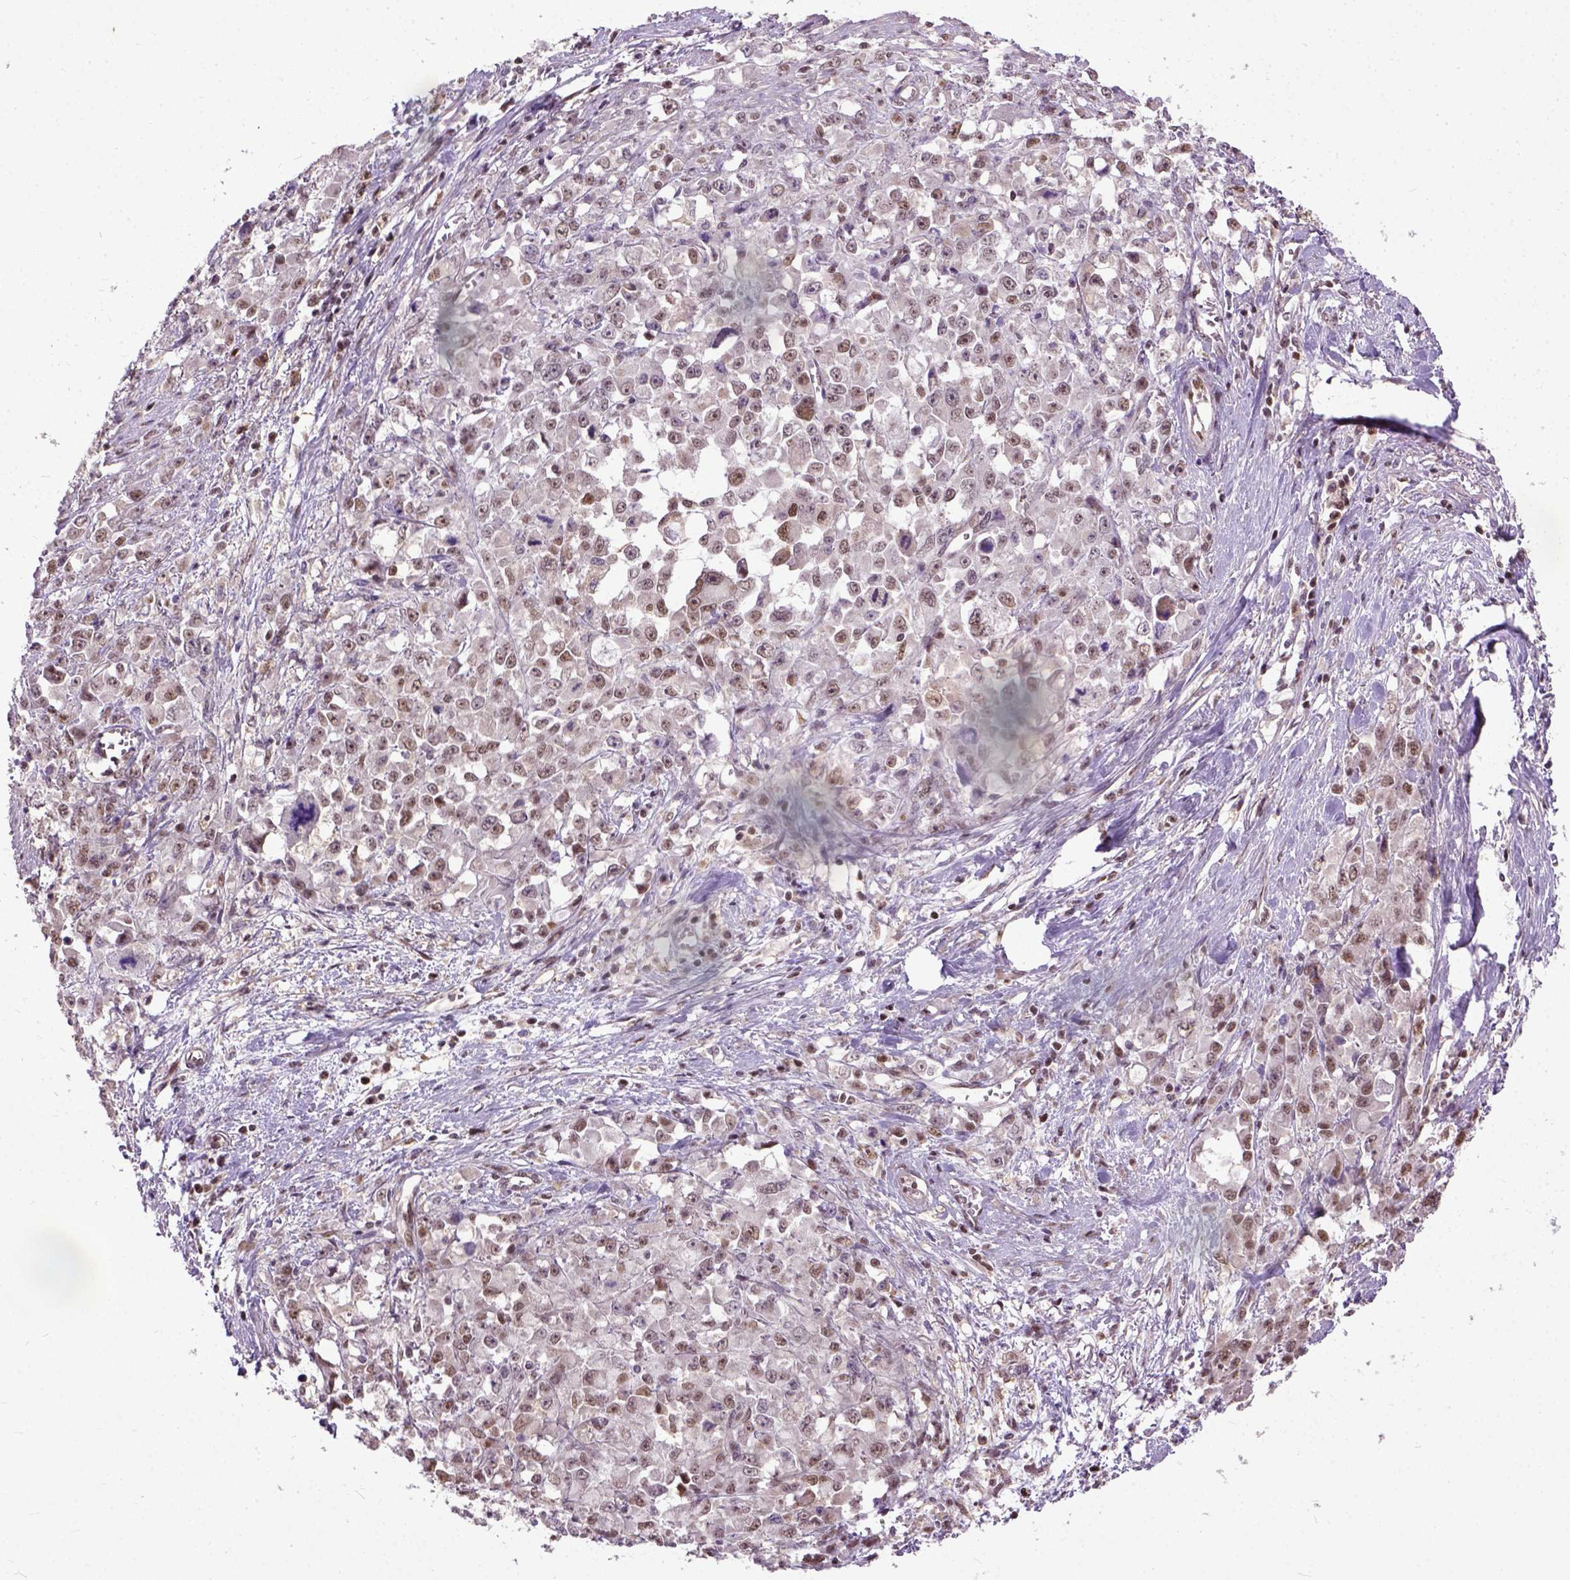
{"staining": {"intensity": "moderate", "quantity": ">75%", "location": "nuclear"}, "tissue": "stomach cancer", "cell_type": "Tumor cells", "image_type": "cancer", "snomed": [{"axis": "morphology", "description": "Adenocarcinoma, NOS"}, {"axis": "topography", "description": "Stomach"}], "caption": "Stomach cancer stained with immunohistochemistry displays moderate nuclear expression in about >75% of tumor cells.", "gene": "UBA3", "patient": {"sex": "female", "age": 76}}